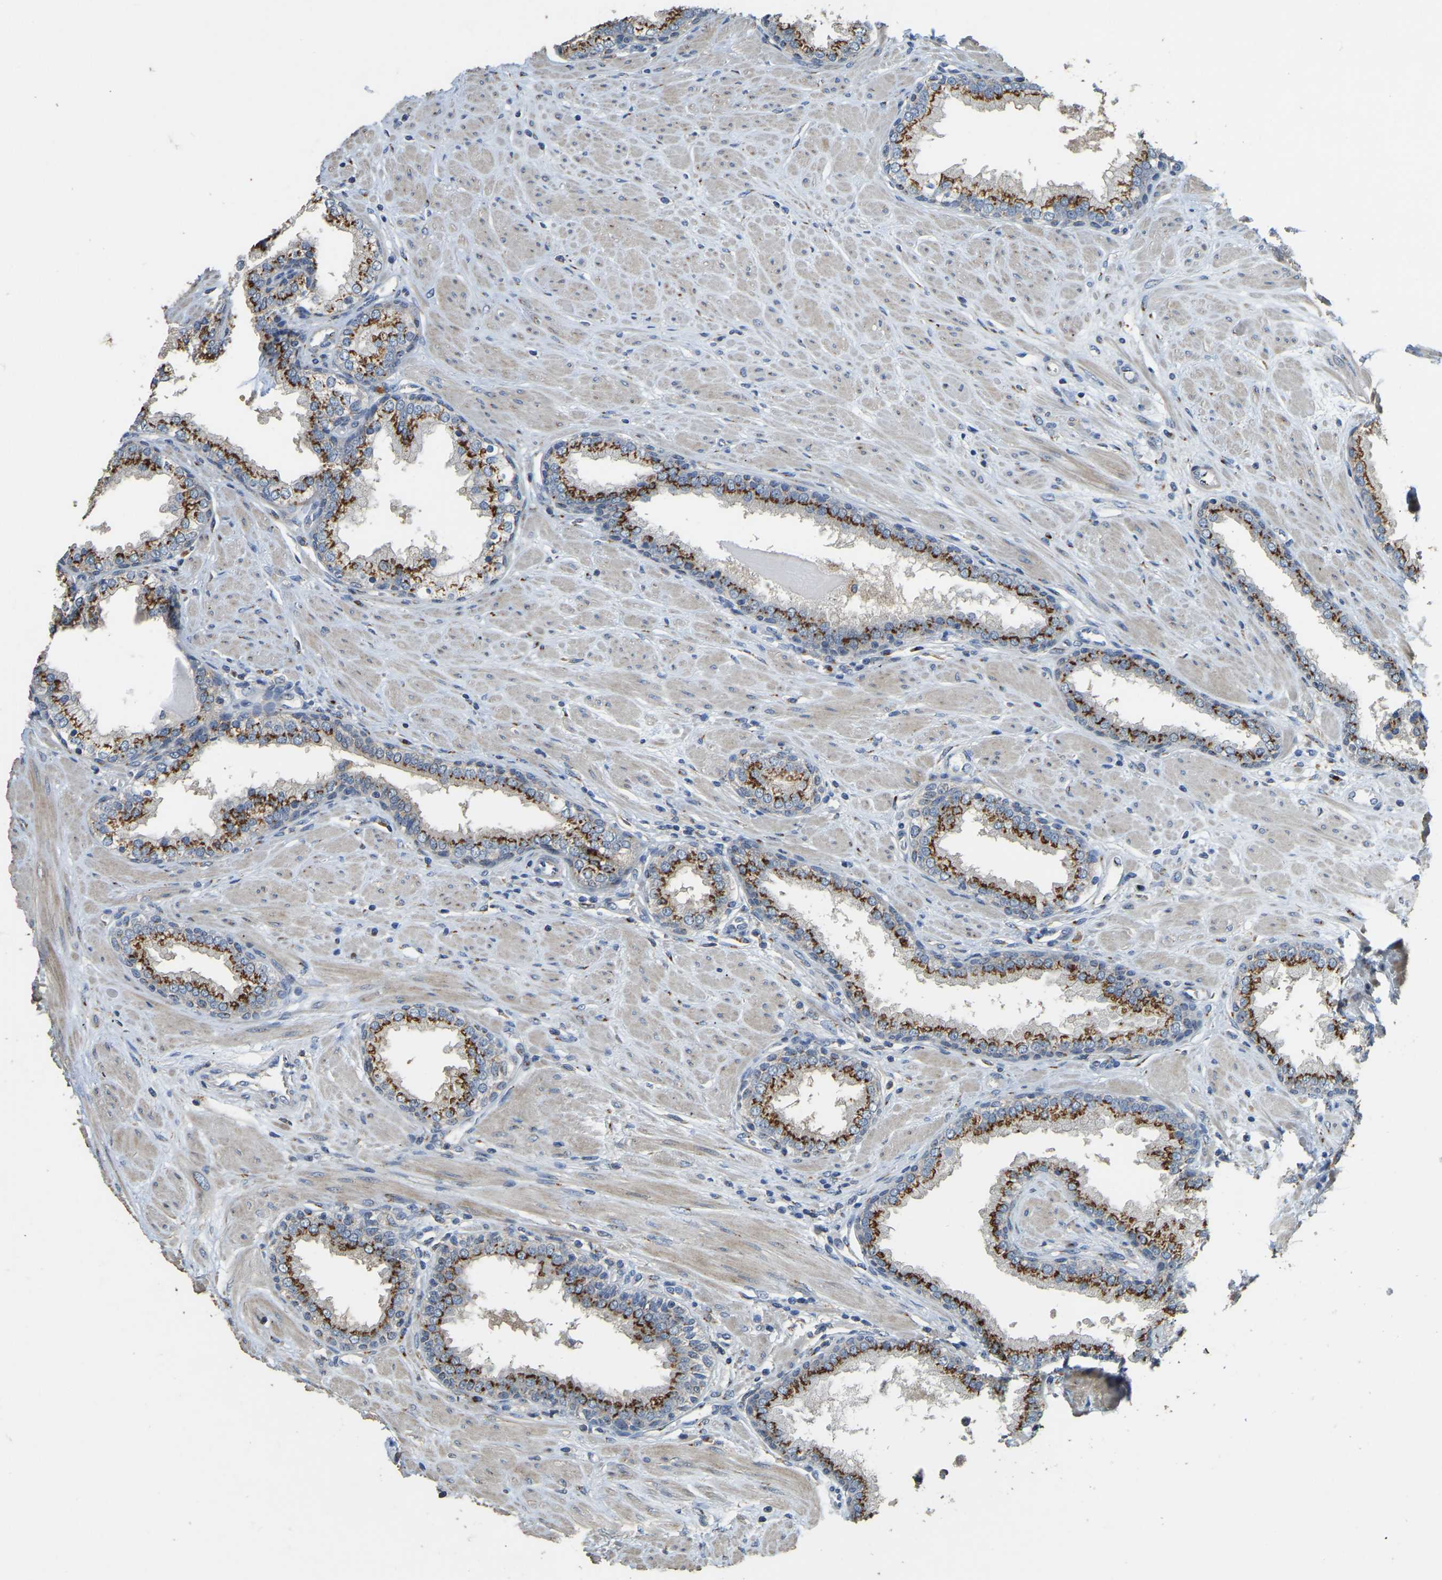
{"staining": {"intensity": "strong", "quantity": ">75%", "location": "cytoplasmic/membranous"}, "tissue": "prostate", "cell_type": "Glandular cells", "image_type": "normal", "snomed": [{"axis": "morphology", "description": "Normal tissue, NOS"}, {"axis": "topography", "description": "Prostate"}], "caption": "This is a micrograph of immunohistochemistry (IHC) staining of benign prostate, which shows strong expression in the cytoplasmic/membranous of glandular cells.", "gene": "FAM174A", "patient": {"sex": "male", "age": 51}}